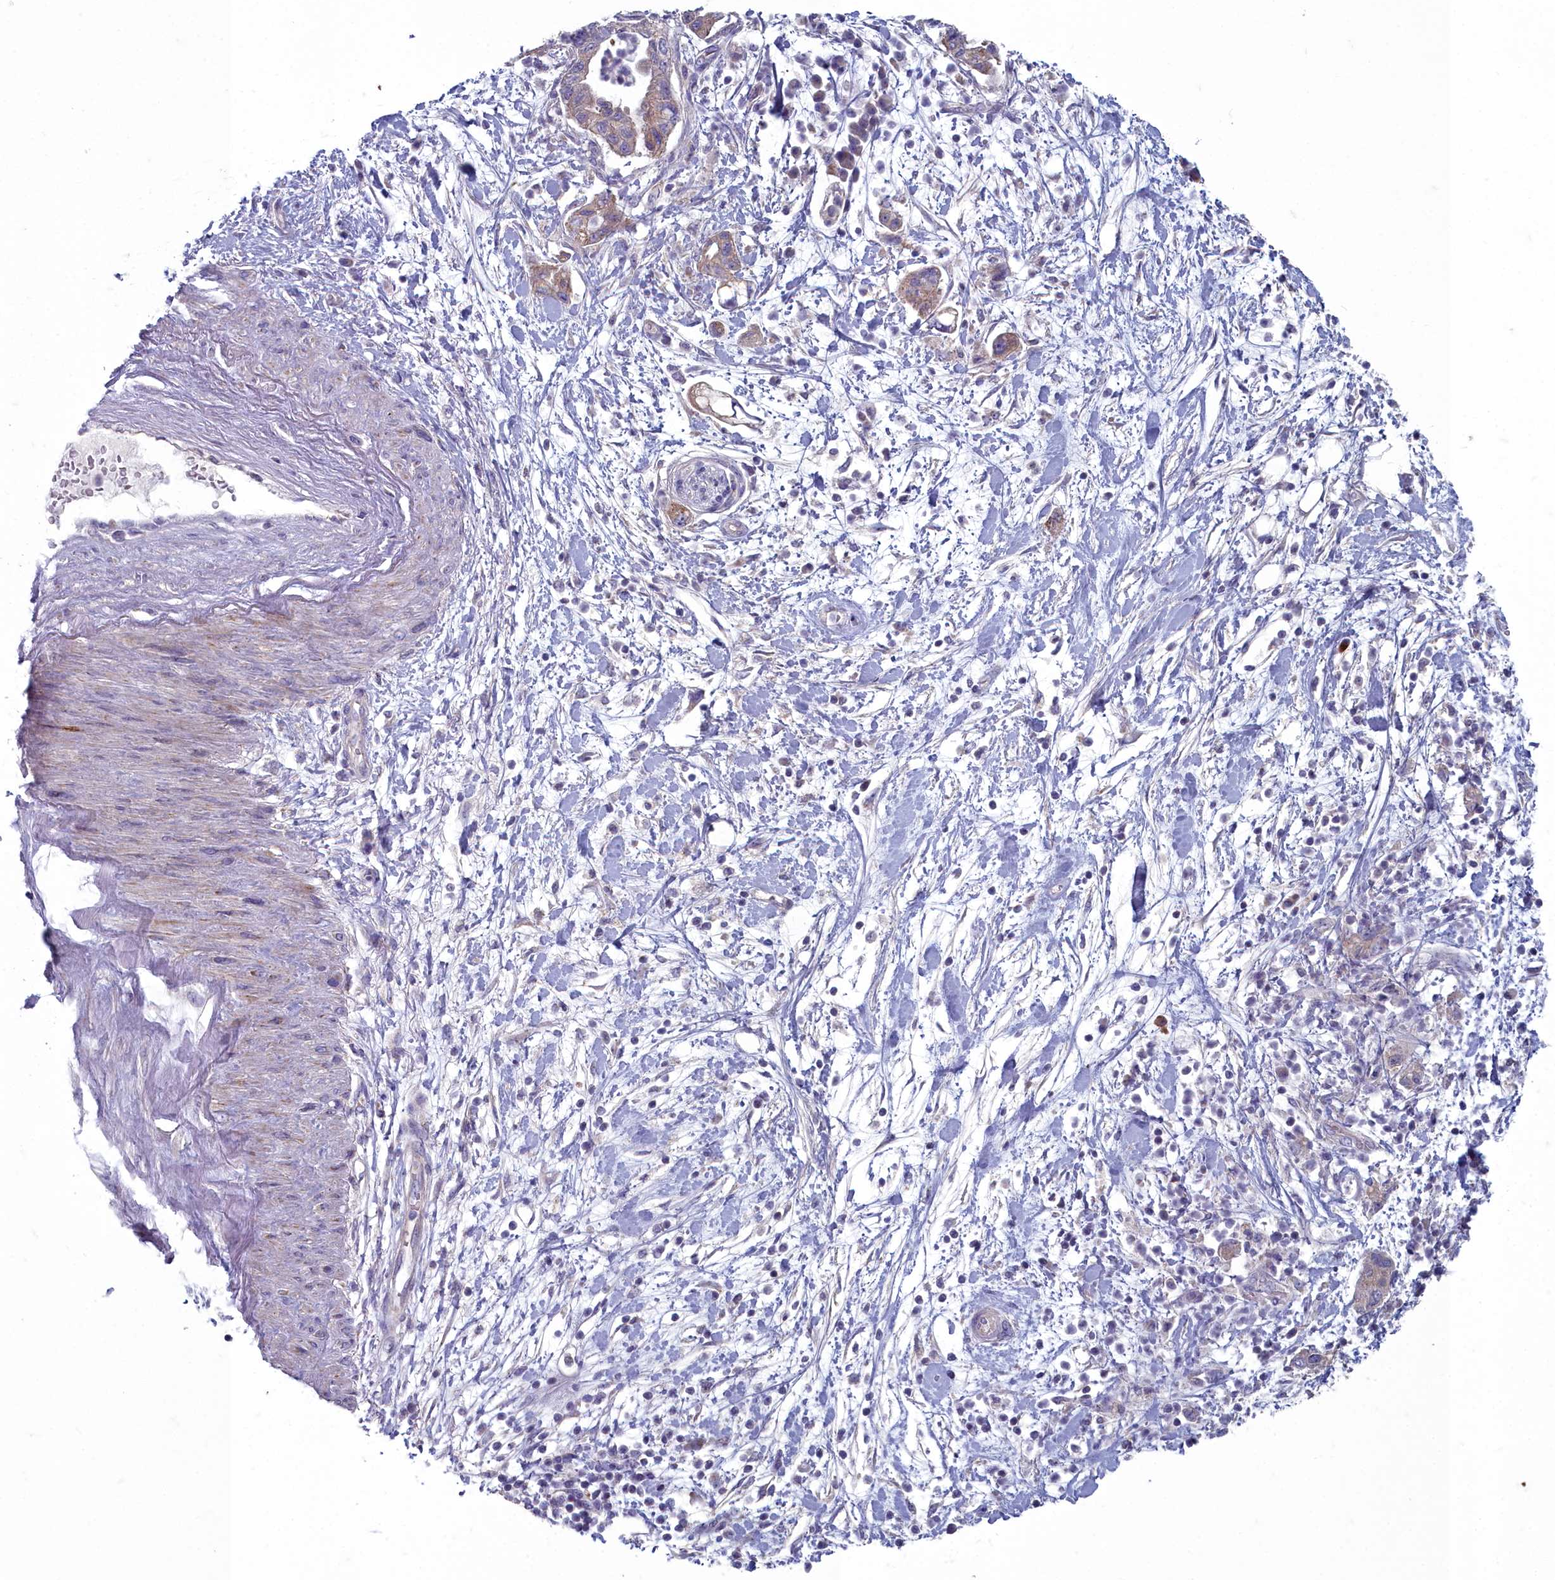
{"staining": {"intensity": "weak", "quantity": "25%-75%", "location": "cytoplasmic/membranous"}, "tissue": "pancreatic cancer", "cell_type": "Tumor cells", "image_type": "cancer", "snomed": [{"axis": "morphology", "description": "Adenocarcinoma, NOS"}, {"axis": "topography", "description": "Pancreas"}], "caption": "Protein expression analysis of pancreatic cancer (adenocarcinoma) displays weak cytoplasmic/membranous expression in about 25%-75% of tumor cells.", "gene": "INSYN2A", "patient": {"sex": "female", "age": 73}}